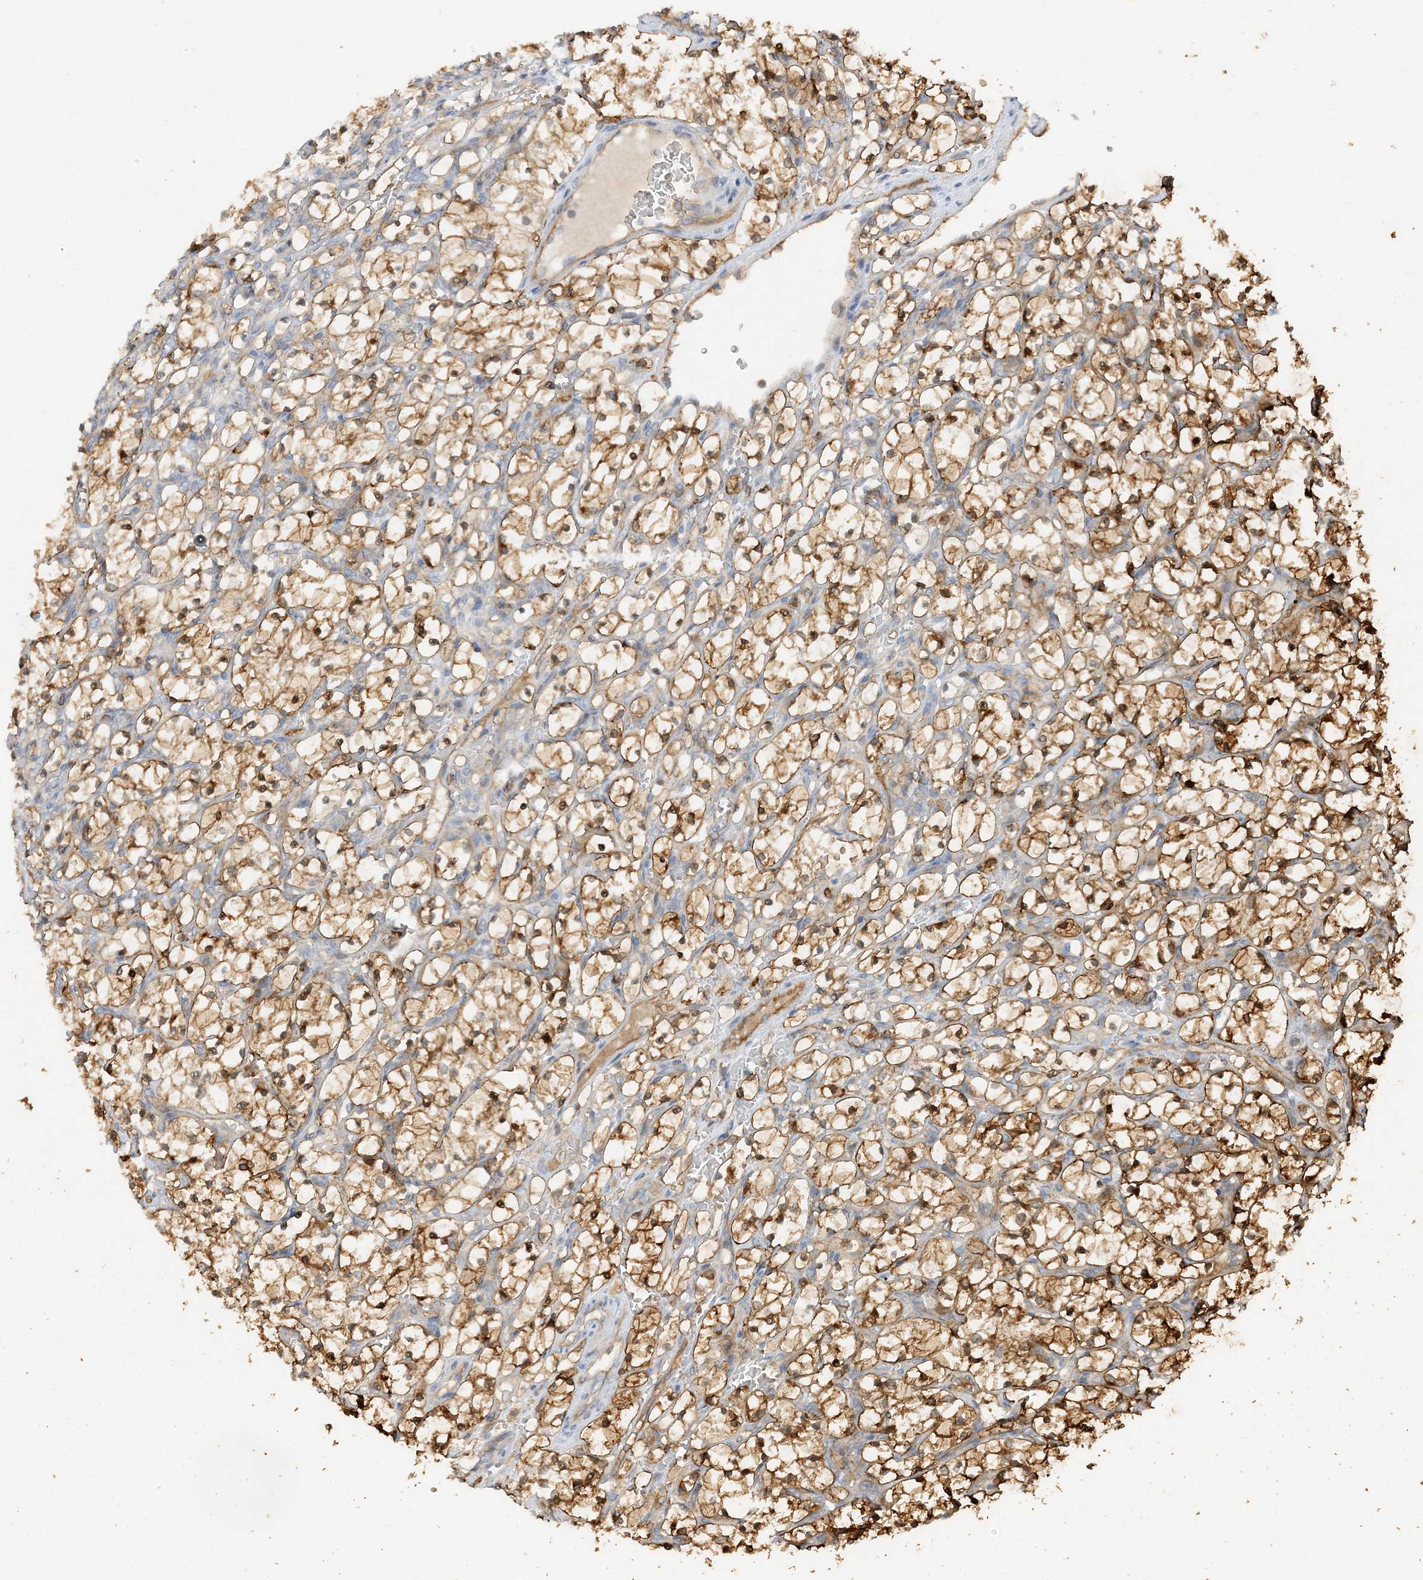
{"staining": {"intensity": "moderate", "quantity": ">75%", "location": "cytoplasmic/membranous"}, "tissue": "renal cancer", "cell_type": "Tumor cells", "image_type": "cancer", "snomed": [{"axis": "morphology", "description": "Adenocarcinoma, NOS"}, {"axis": "topography", "description": "Kidney"}], "caption": "Protein staining of renal cancer (adenocarcinoma) tissue reveals moderate cytoplasmic/membranous staining in approximately >75% of tumor cells. The protein is shown in brown color, while the nuclei are stained blue.", "gene": "PHACTR2", "patient": {"sex": "female", "age": 69}}